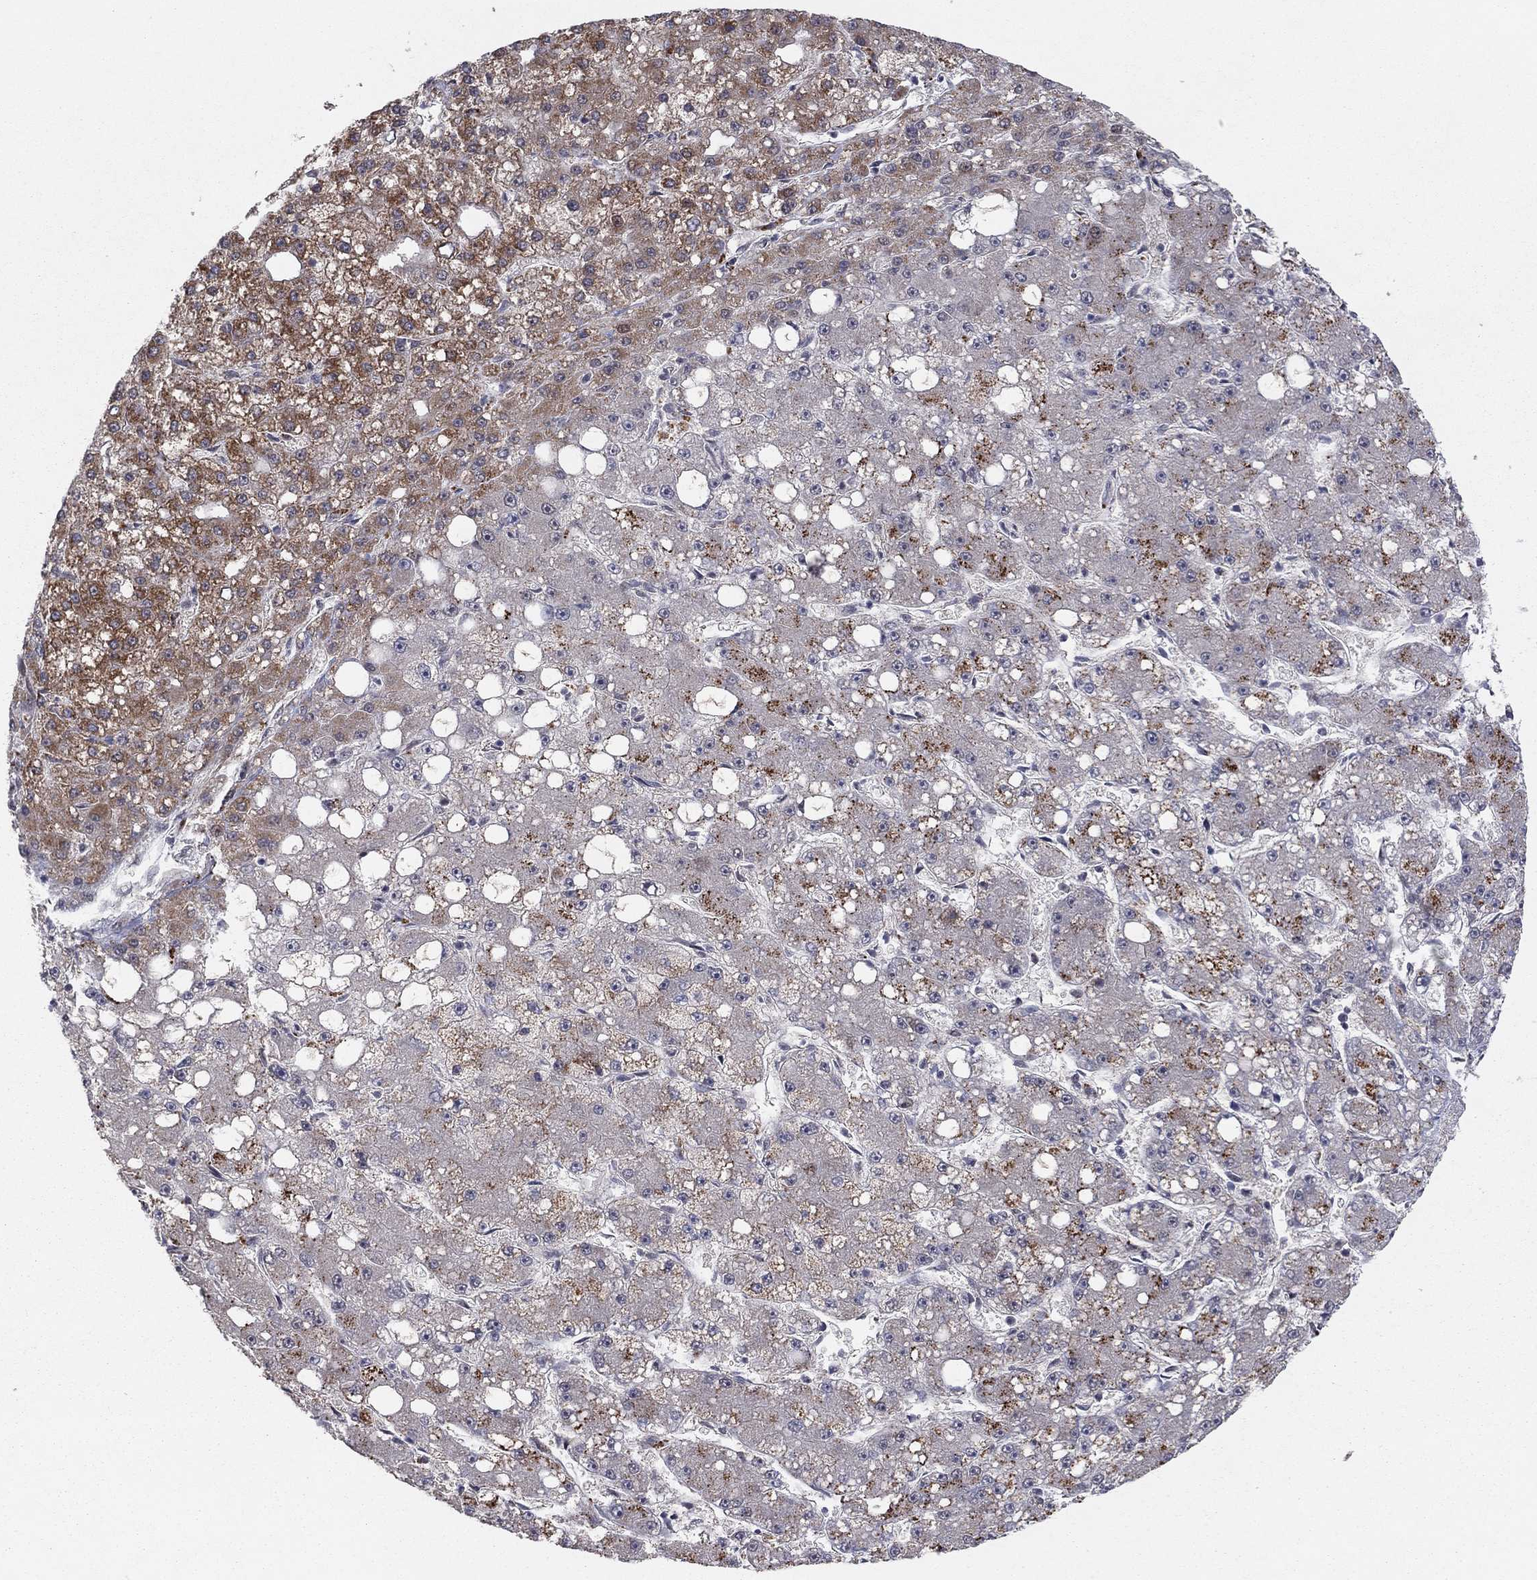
{"staining": {"intensity": "moderate", "quantity": ">75%", "location": "cytoplasmic/membranous"}, "tissue": "liver cancer", "cell_type": "Tumor cells", "image_type": "cancer", "snomed": [{"axis": "morphology", "description": "Carcinoma, Hepatocellular, NOS"}, {"axis": "topography", "description": "Liver"}], "caption": "Protein expression analysis of human hepatocellular carcinoma (liver) reveals moderate cytoplasmic/membranous positivity in approximately >75% of tumor cells.", "gene": "ZNF395", "patient": {"sex": "male", "age": 67}}